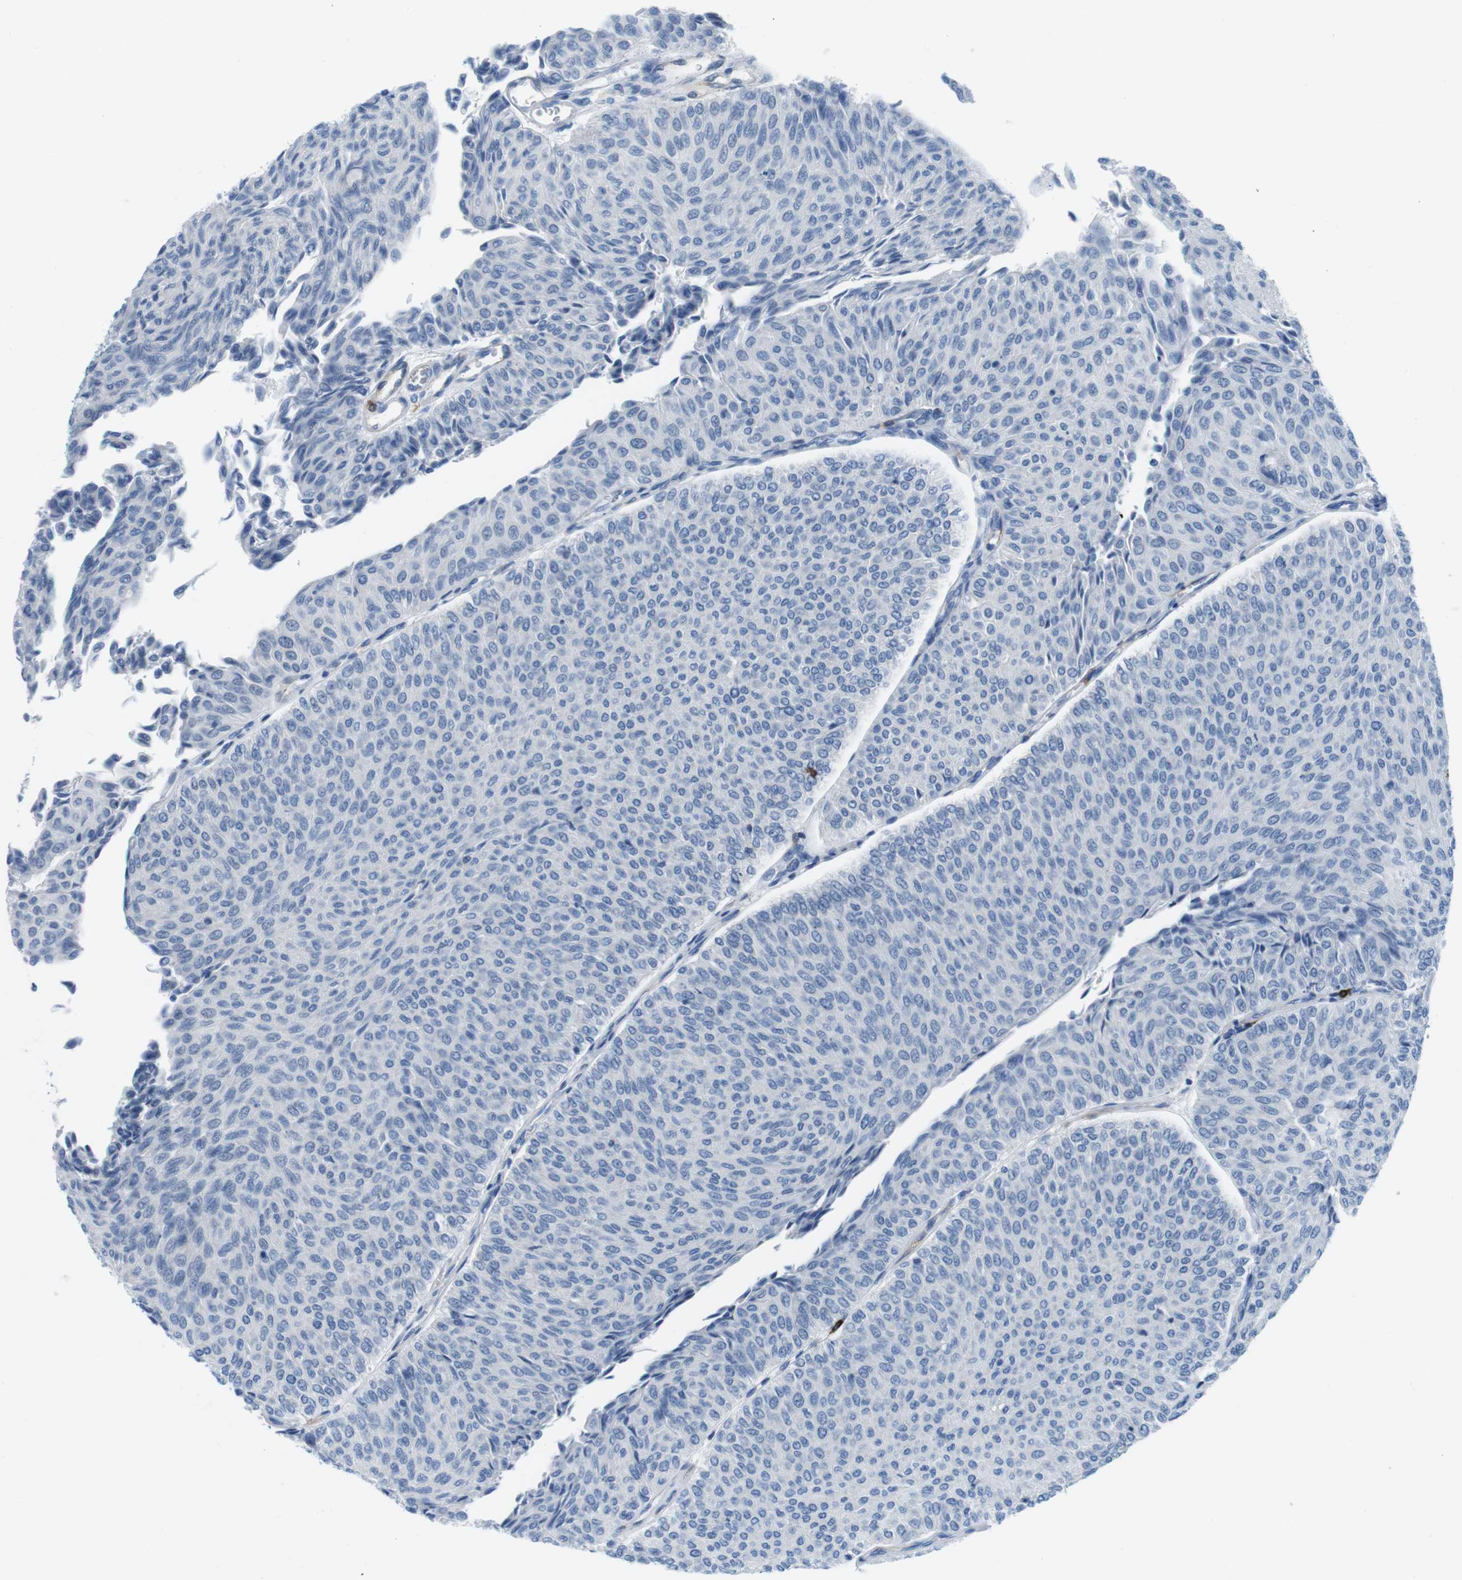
{"staining": {"intensity": "negative", "quantity": "none", "location": "none"}, "tissue": "urothelial cancer", "cell_type": "Tumor cells", "image_type": "cancer", "snomed": [{"axis": "morphology", "description": "Urothelial carcinoma, Low grade"}, {"axis": "topography", "description": "Urinary bladder"}], "caption": "An IHC micrograph of urothelial carcinoma (low-grade) is shown. There is no staining in tumor cells of urothelial carcinoma (low-grade).", "gene": "TNFRSF4", "patient": {"sex": "male", "age": 78}}